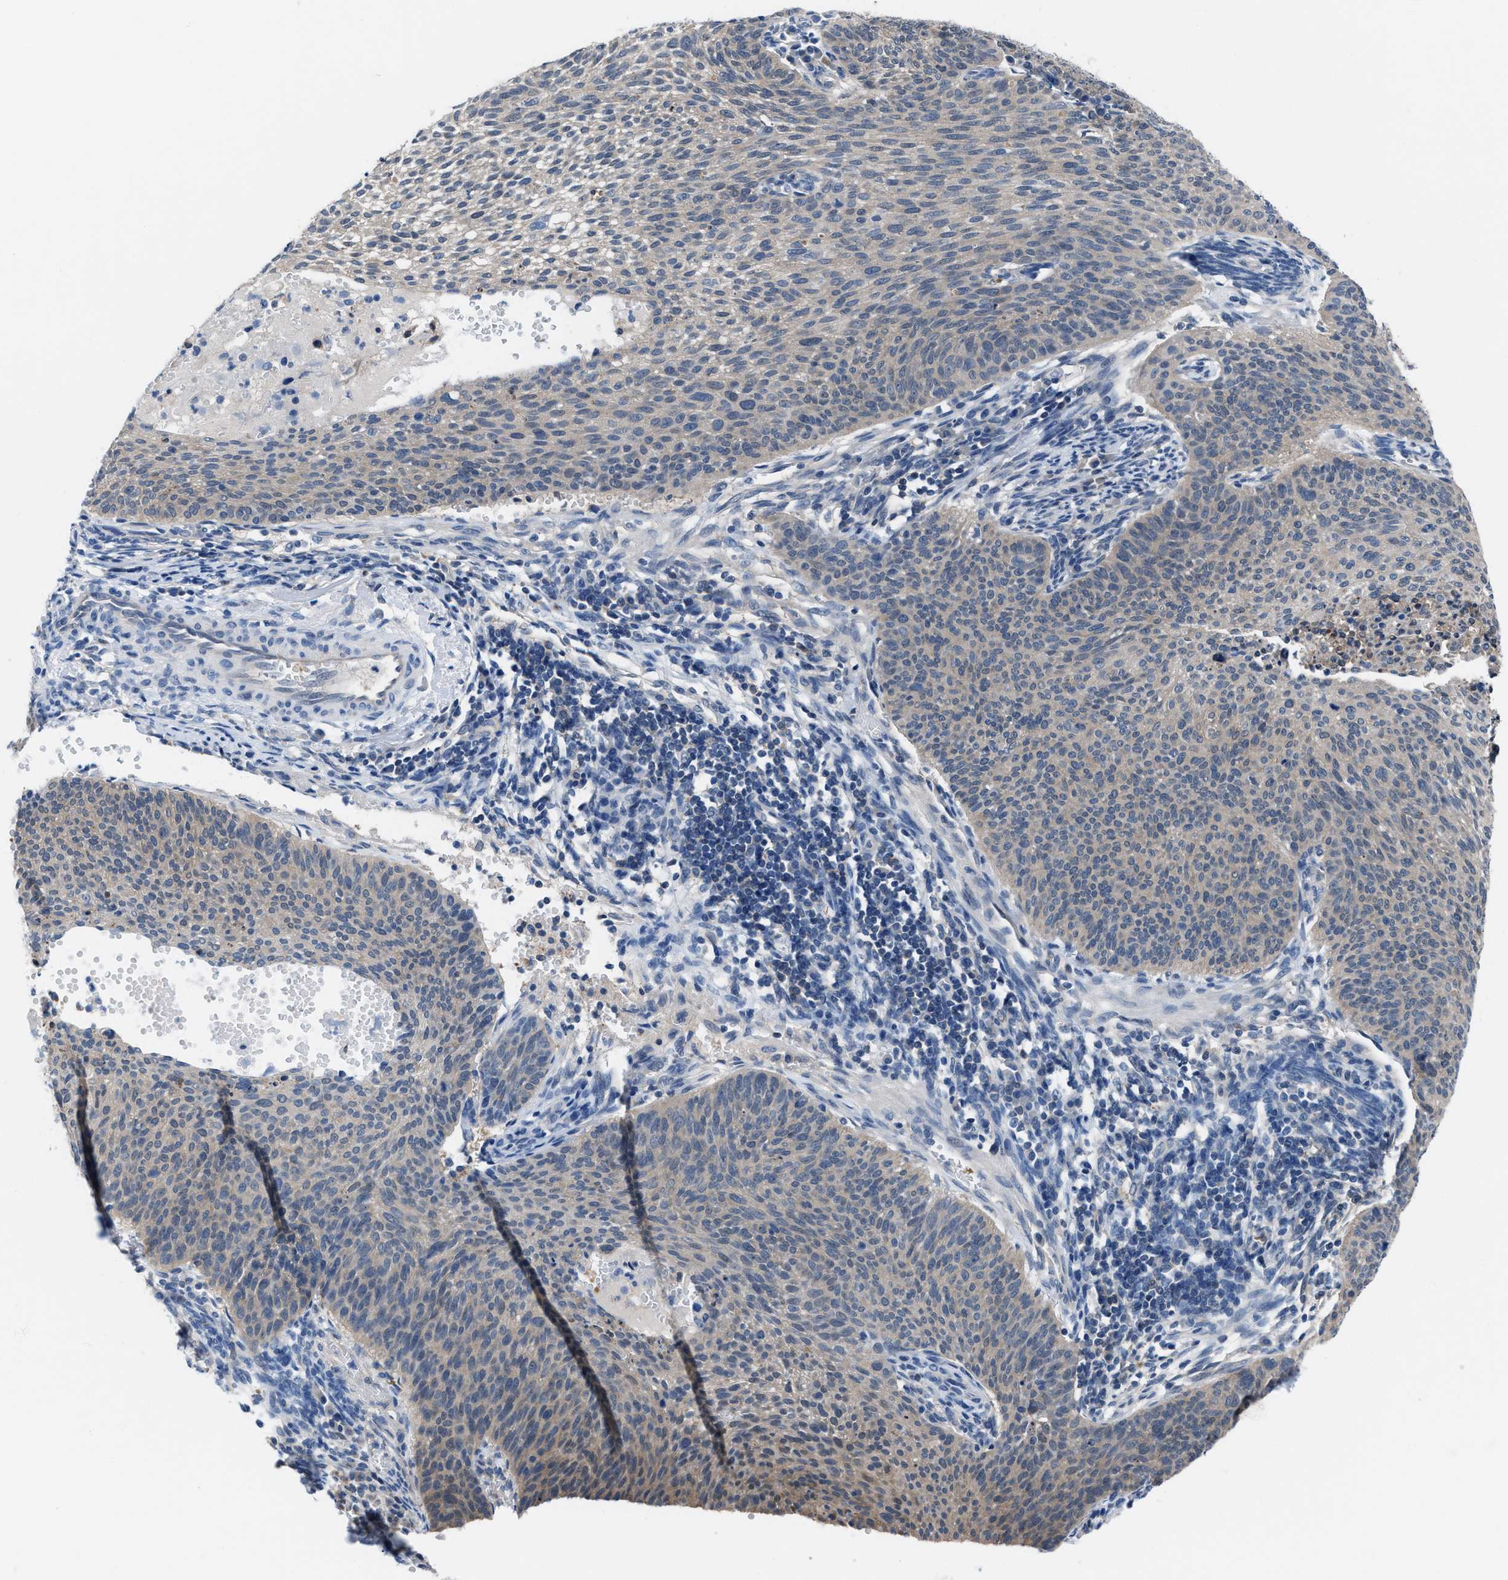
{"staining": {"intensity": "weak", "quantity": "<25%", "location": "cytoplasmic/membranous"}, "tissue": "cervical cancer", "cell_type": "Tumor cells", "image_type": "cancer", "snomed": [{"axis": "morphology", "description": "Squamous cell carcinoma, NOS"}, {"axis": "topography", "description": "Cervix"}], "caption": "The immunohistochemistry image has no significant positivity in tumor cells of cervical cancer (squamous cell carcinoma) tissue.", "gene": "NUDT5", "patient": {"sex": "female", "age": 70}}